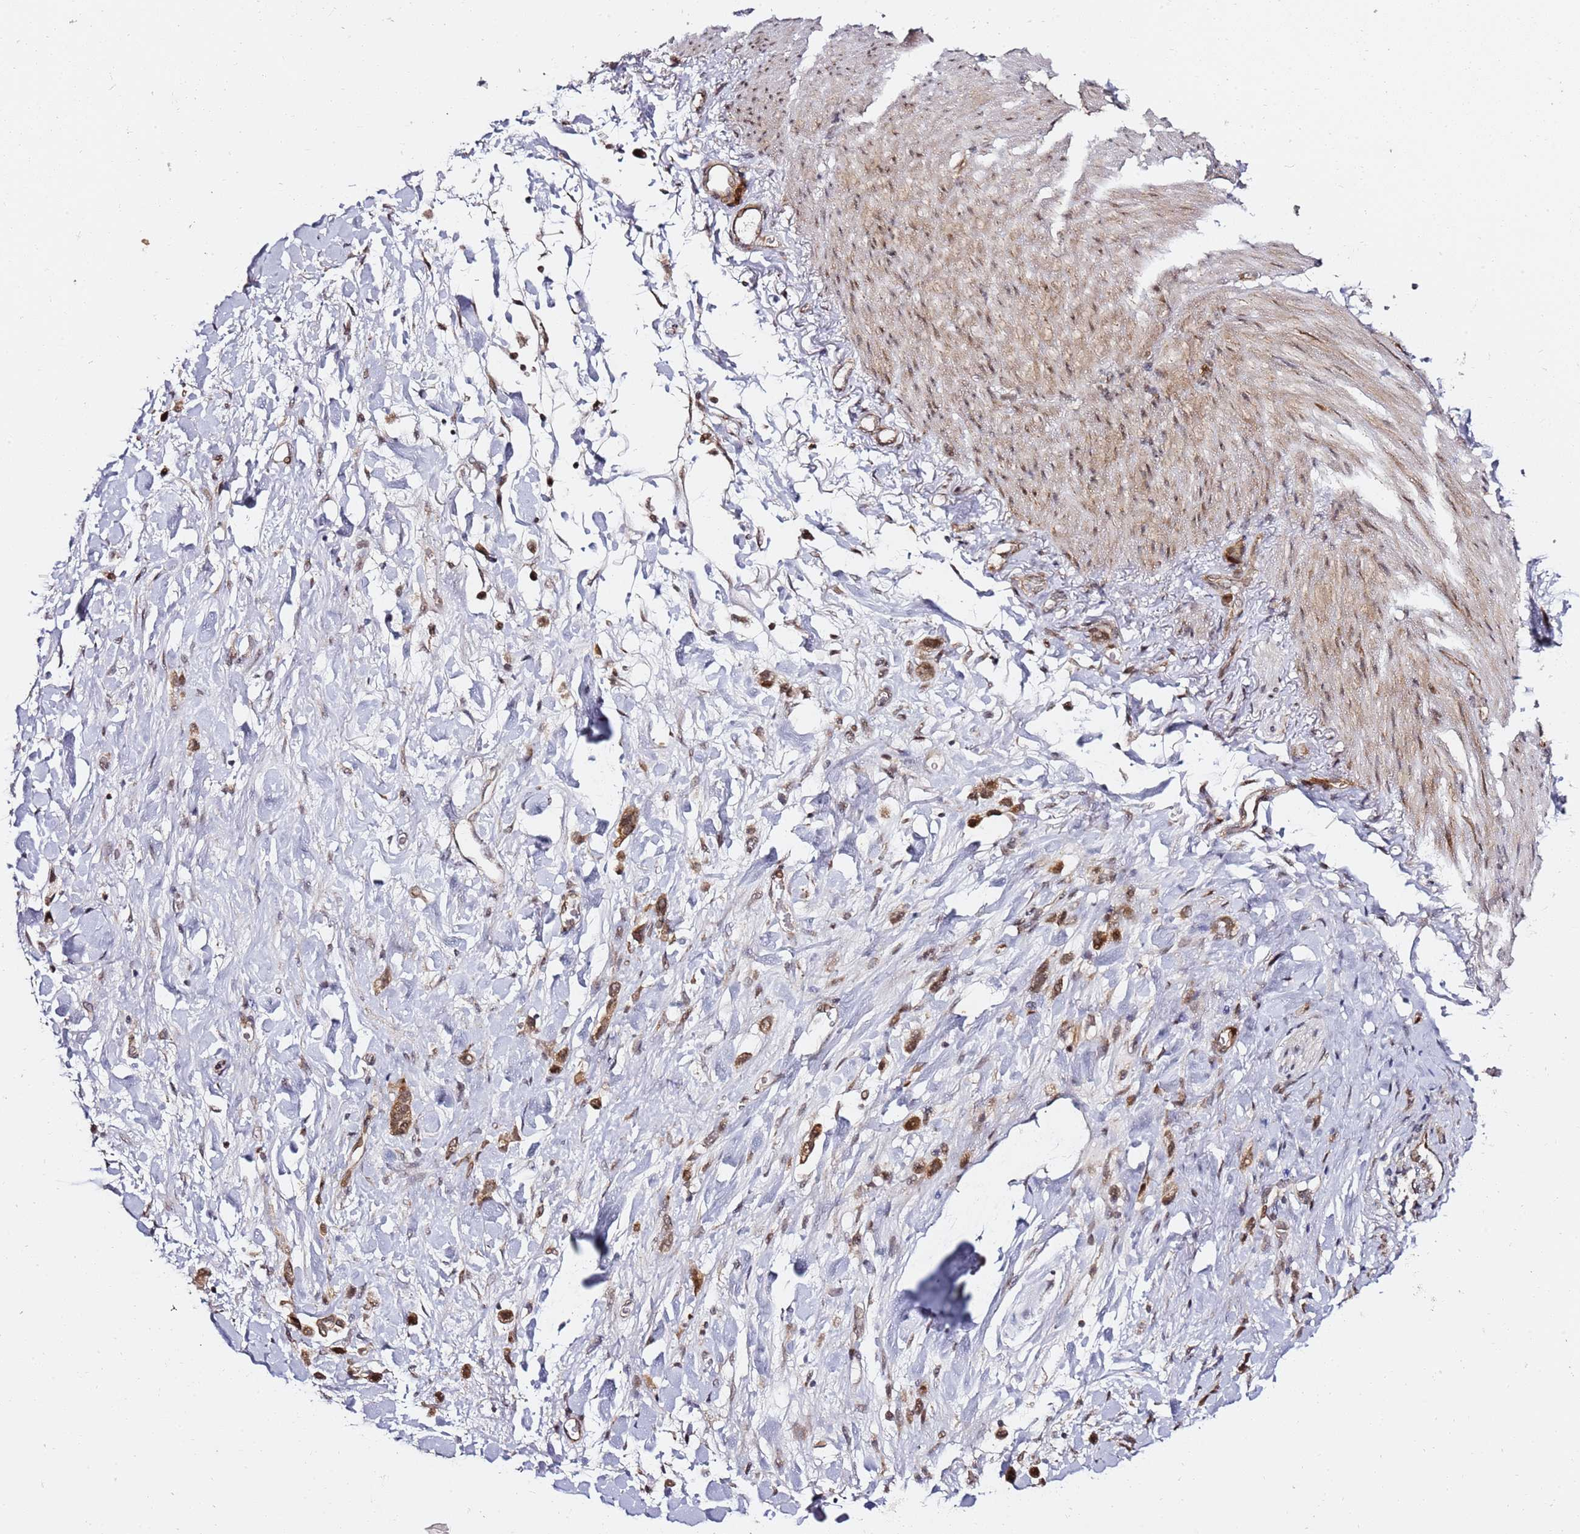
{"staining": {"intensity": "moderate", "quantity": ">75%", "location": "cytoplasmic/membranous,nuclear"}, "tissue": "stomach cancer", "cell_type": "Tumor cells", "image_type": "cancer", "snomed": [{"axis": "morphology", "description": "Adenocarcinoma, NOS"}, {"axis": "topography", "description": "Stomach"}], "caption": "Stomach cancer stained with a protein marker shows moderate staining in tumor cells.", "gene": "TP53AIP1", "patient": {"sex": "female", "age": 65}}